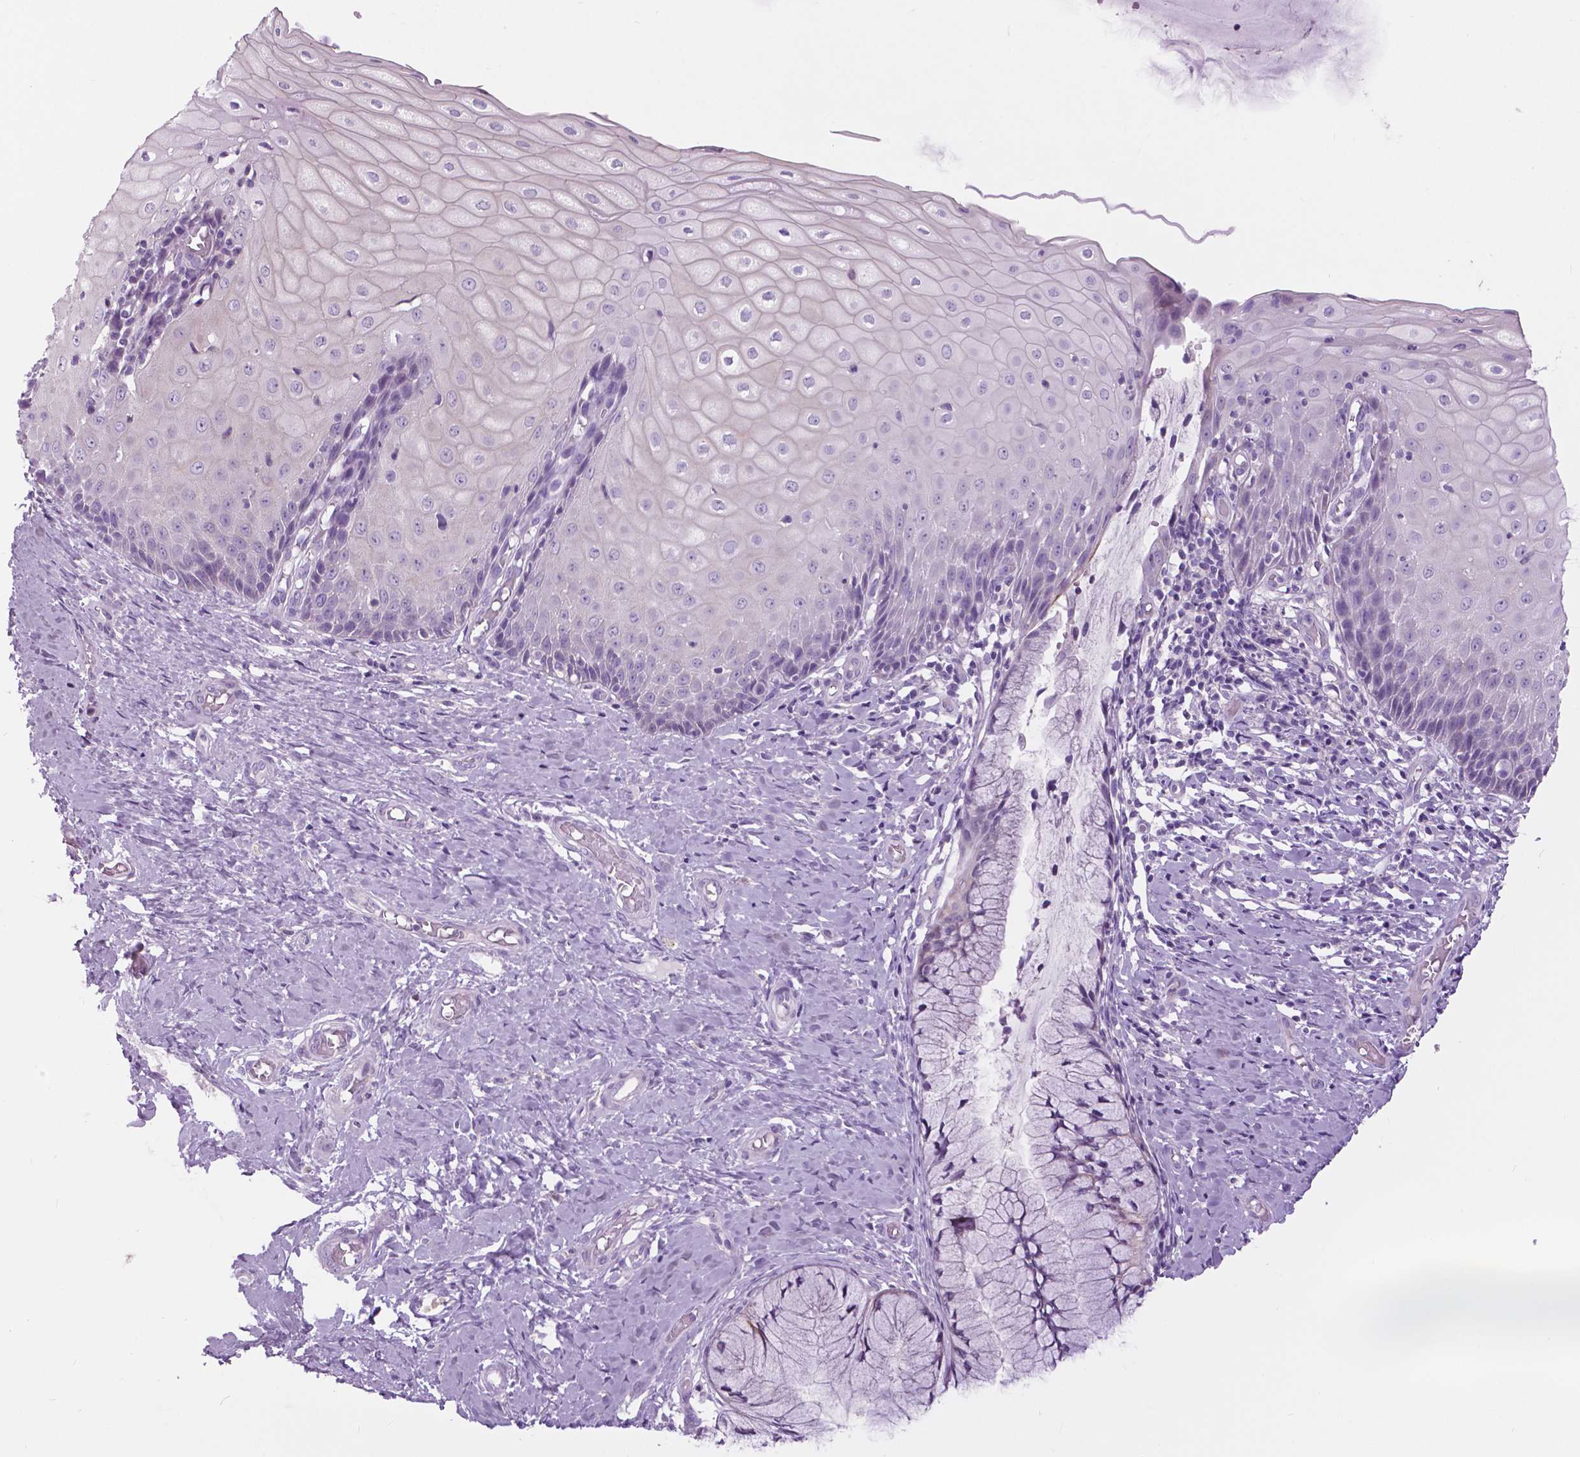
{"staining": {"intensity": "negative", "quantity": "none", "location": "none"}, "tissue": "cervix", "cell_type": "Glandular cells", "image_type": "normal", "snomed": [{"axis": "morphology", "description": "Normal tissue, NOS"}, {"axis": "topography", "description": "Cervix"}], "caption": "High power microscopy micrograph of an immunohistochemistry (IHC) histopathology image of normal cervix, revealing no significant expression in glandular cells. Nuclei are stained in blue.", "gene": "TP53TG5", "patient": {"sex": "female", "age": 37}}